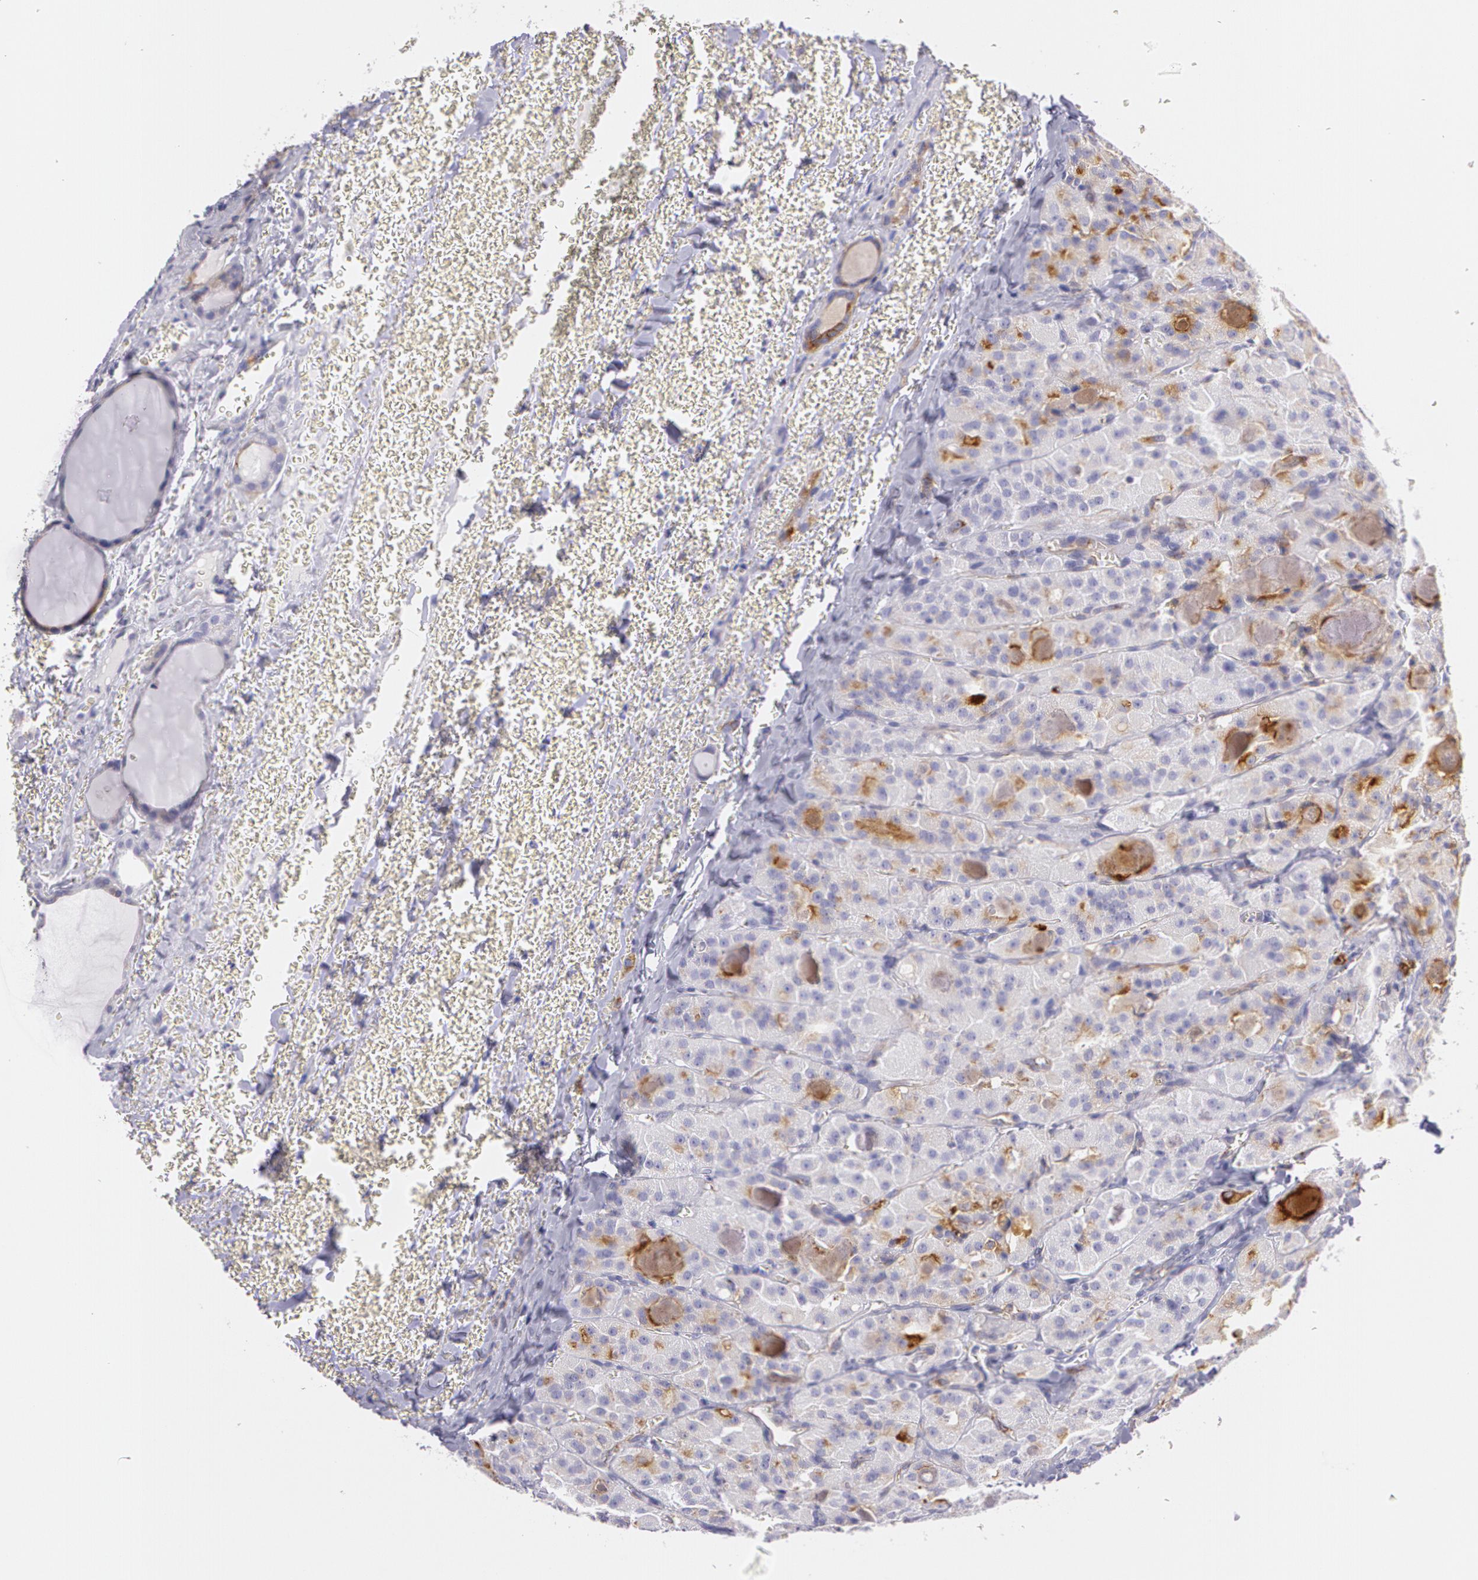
{"staining": {"intensity": "moderate", "quantity": "<25%", "location": "cytoplasmic/membranous"}, "tissue": "thyroid cancer", "cell_type": "Tumor cells", "image_type": "cancer", "snomed": [{"axis": "morphology", "description": "Carcinoma, NOS"}, {"axis": "topography", "description": "Thyroid gland"}], "caption": "Thyroid cancer (carcinoma) stained with immunohistochemistry (IHC) demonstrates moderate cytoplasmic/membranous expression in about <25% of tumor cells.", "gene": "LY75", "patient": {"sex": "male", "age": 76}}